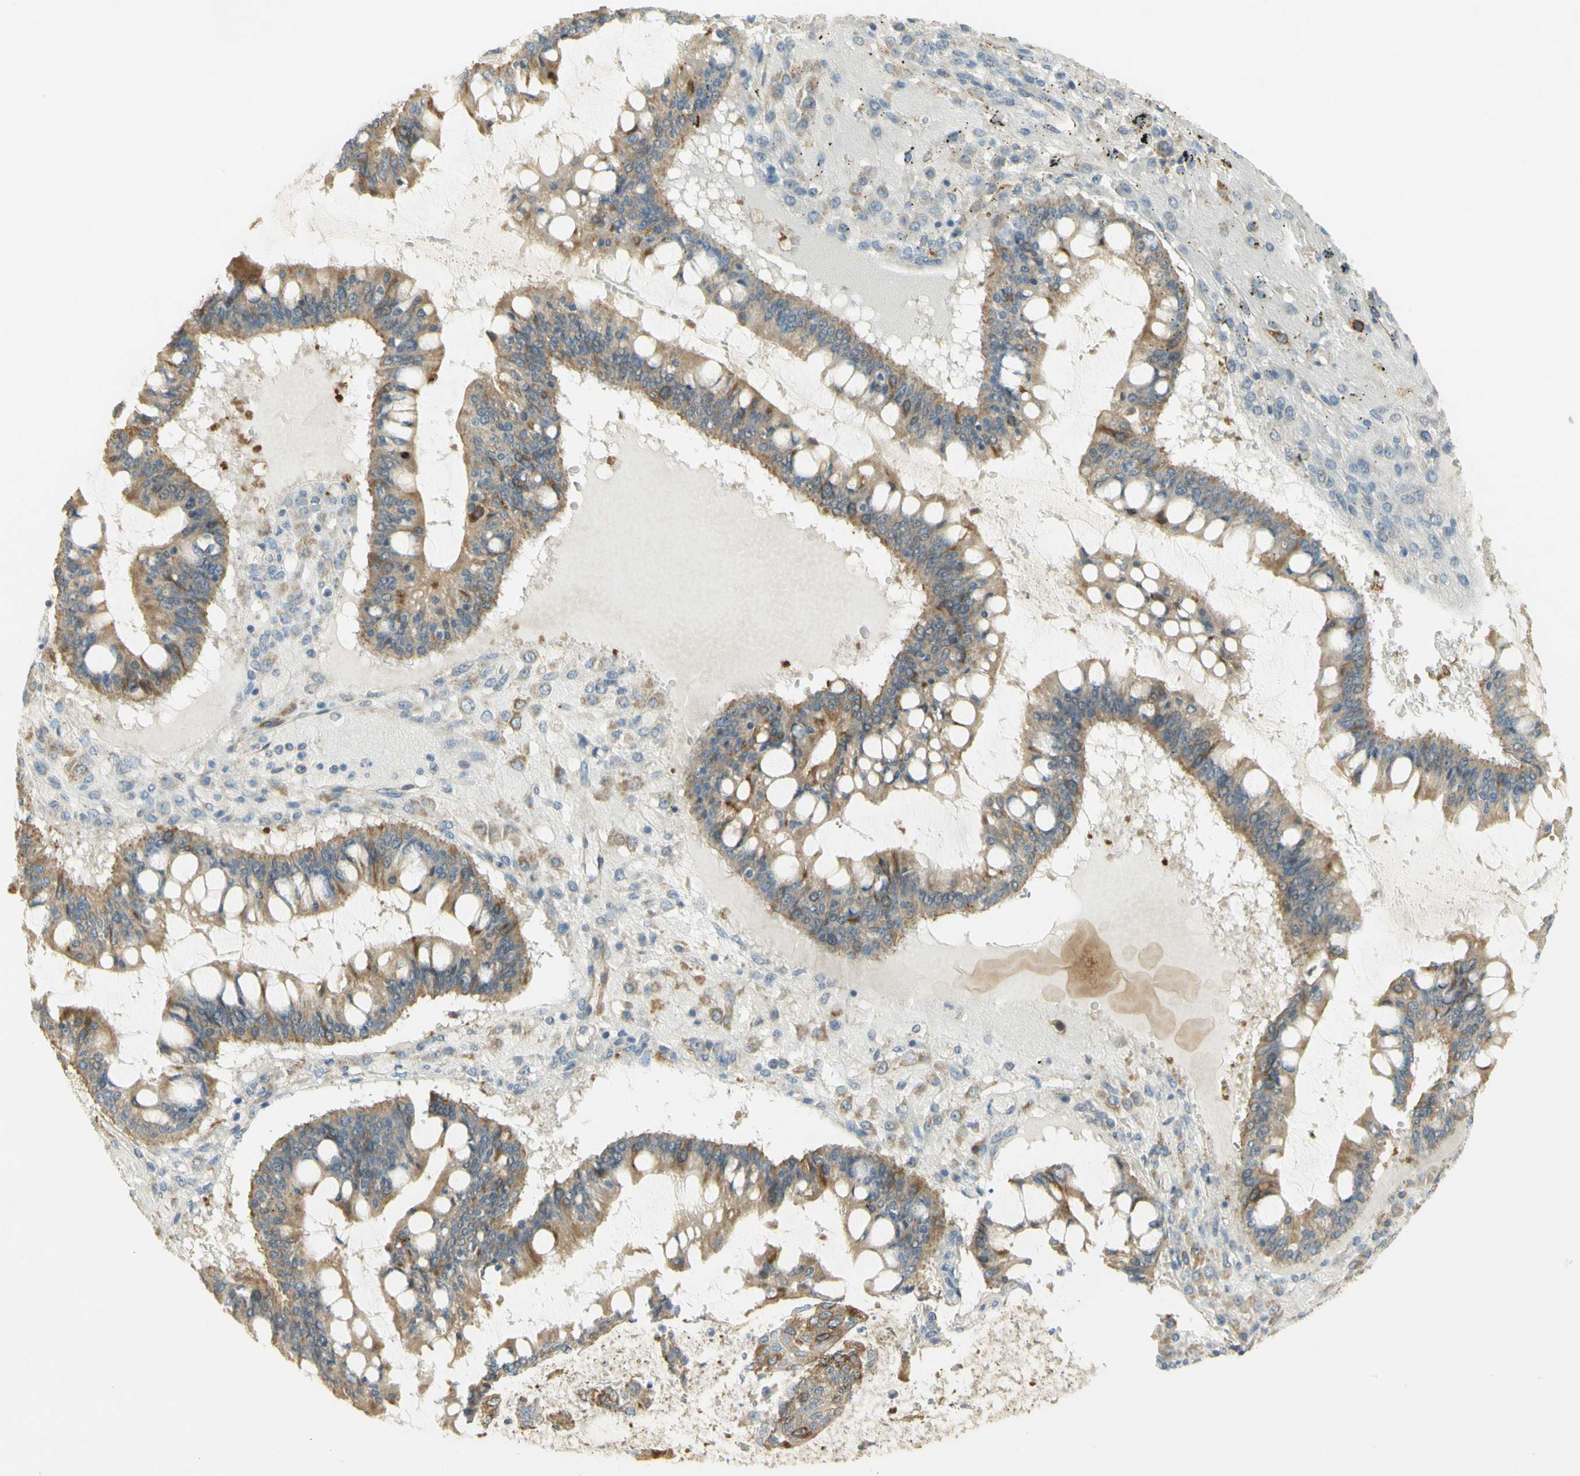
{"staining": {"intensity": "moderate", "quantity": ">75%", "location": "cytoplasmic/membranous"}, "tissue": "ovarian cancer", "cell_type": "Tumor cells", "image_type": "cancer", "snomed": [{"axis": "morphology", "description": "Cystadenocarcinoma, mucinous, NOS"}, {"axis": "topography", "description": "Ovary"}], "caption": "Immunohistochemical staining of ovarian cancer shows moderate cytoplasmic/membranous protein positivity in approximately >75% of tumor cells.", "gene": "KIF11", "patient": {"sex": "female", "age": 73}}